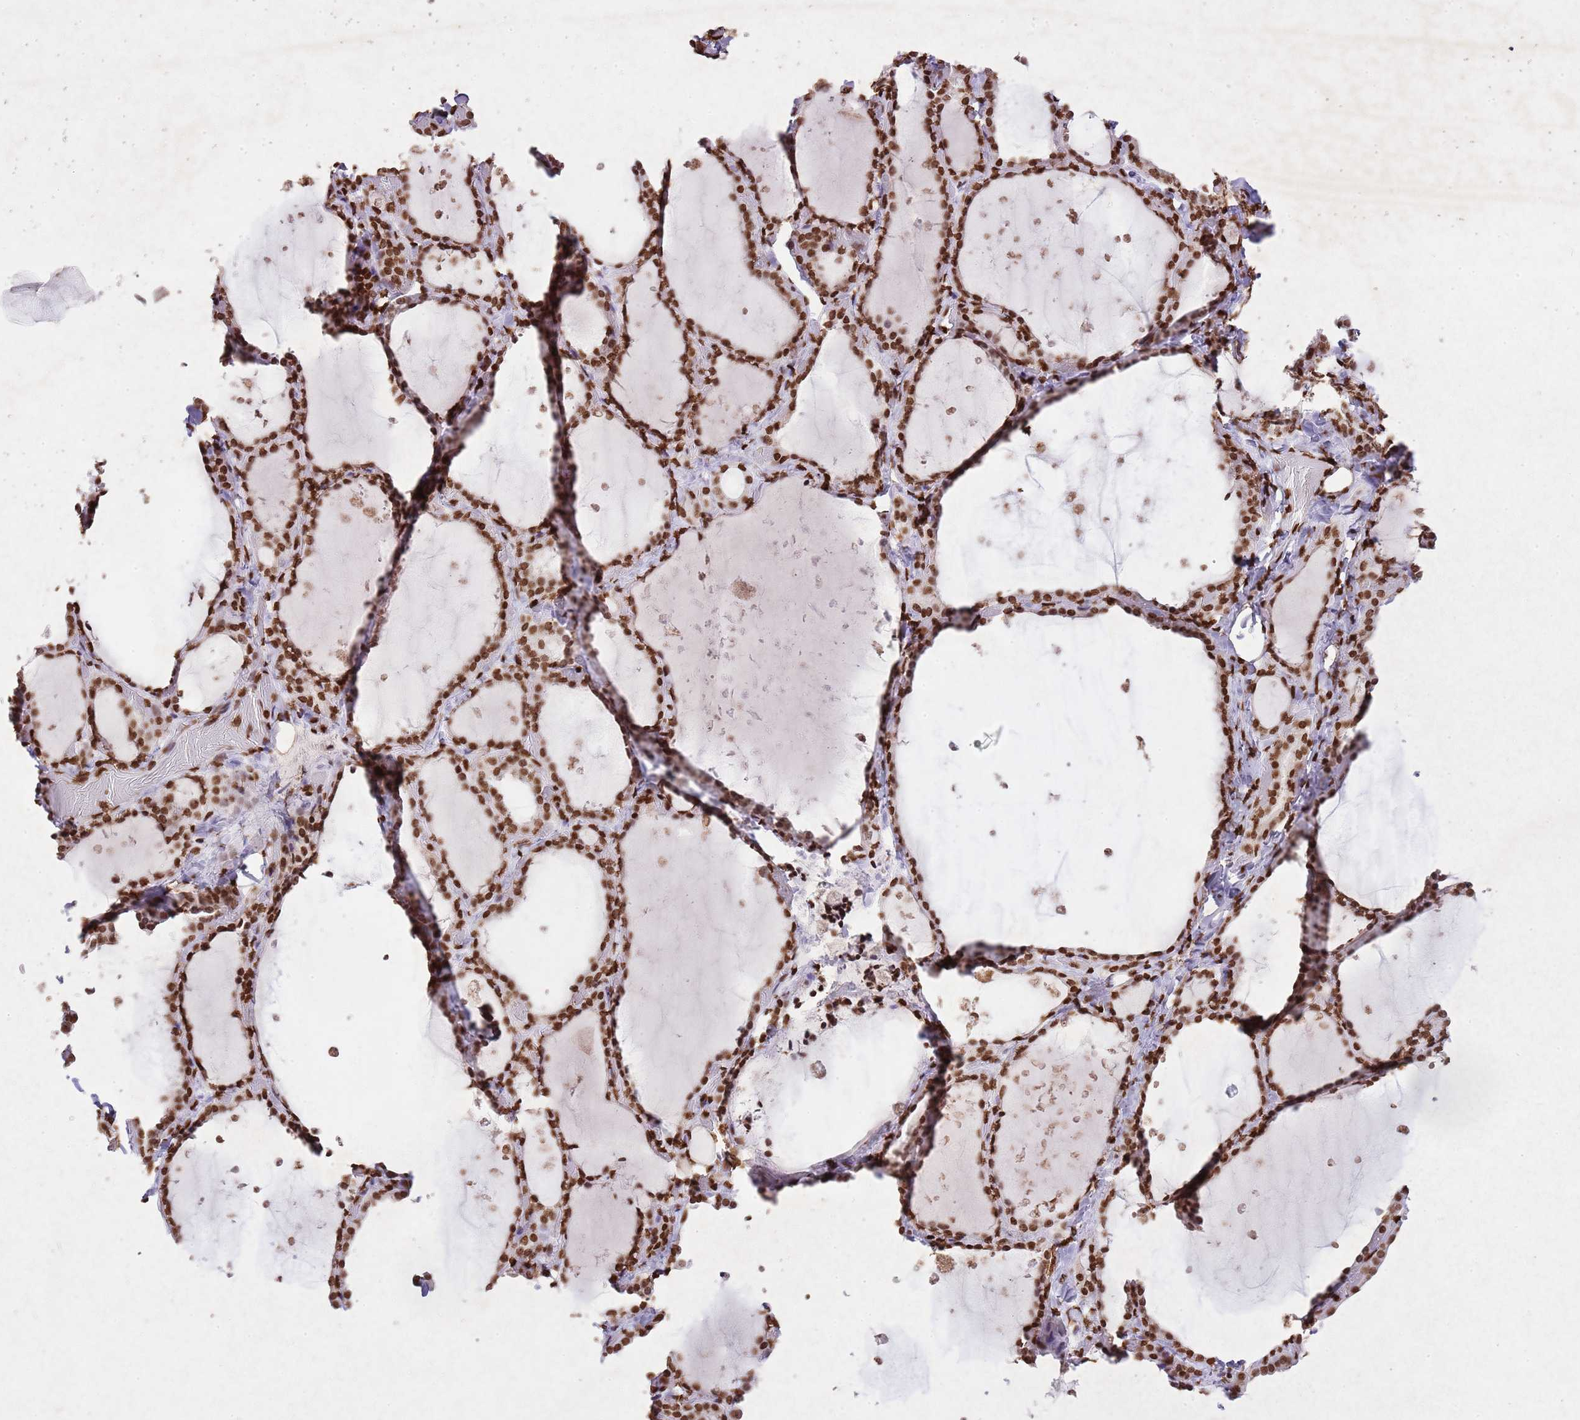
{"staining": {"intensity": "moderate", "quantity": ">75%", "location": "nuclear"}, "tissue": "thyroid gland", "cell_type": "Glandular cells", "image_type": "normal", "snomed": [{"axis": "morphology", "description": "Normal tissue, NOS"}, {"axis": "topography", "description": "Thyroid gland"}], "caption": "A histopathology image of thyroid gland stained for a protein displays moderate nuclear brown staining in glandular cells.", "gene": "BMAL1", "patient": {"sex": "female", "age": 44}}